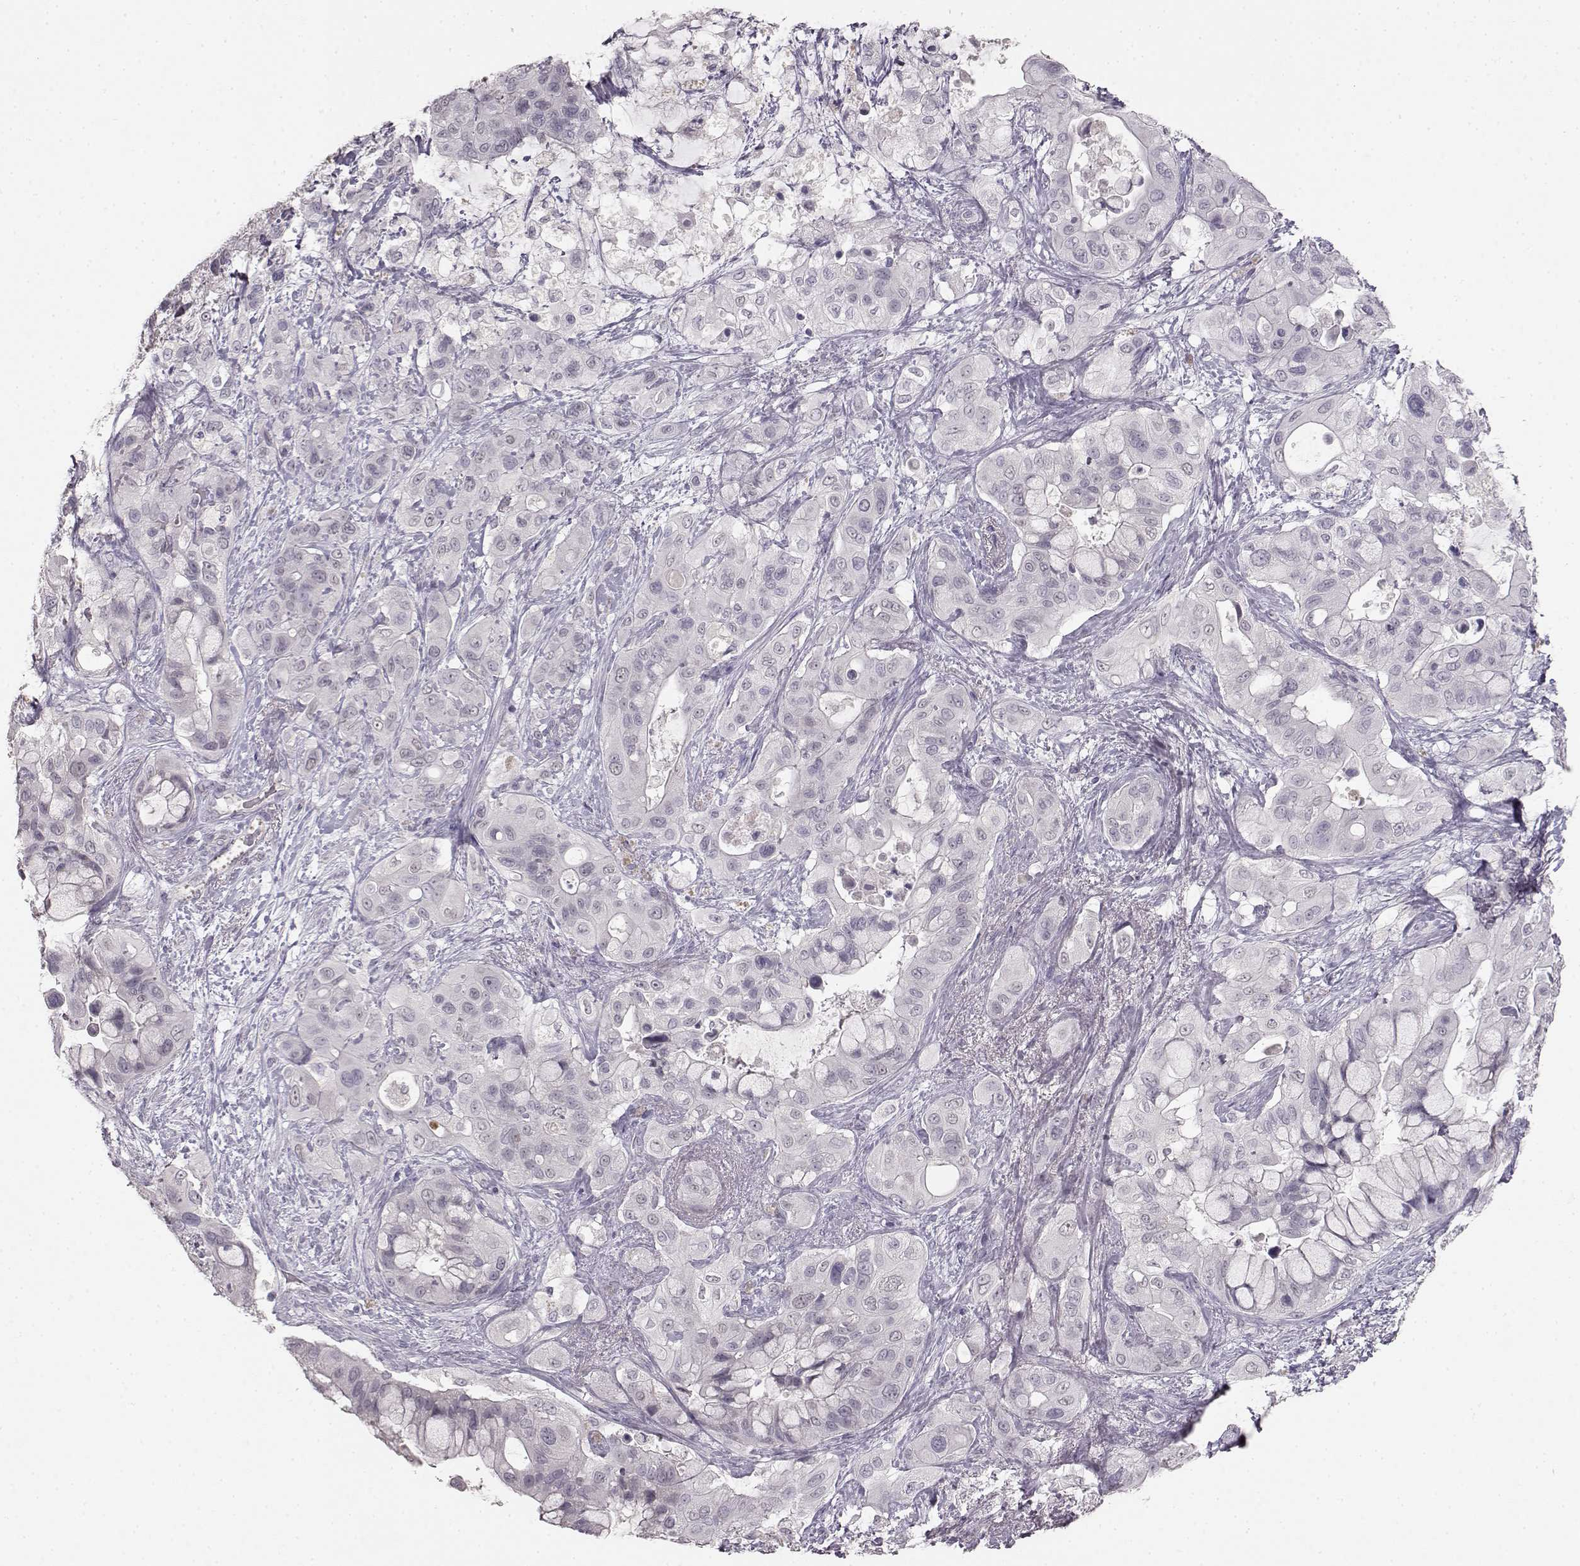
{"staining": {"intensity": "negative", "quantity": "none", "location": "none"}, "tissue": "pancreatic cancer", "cell_type": "Tumor cells", "image_type": "cancer", "snomed": [{"axis": "morphology", "description": "Adenocarcinoma, NOS"}, {"axis": "topography", "description": "Pancreas"}], "caption": "DAB (3,3'-diaminobenzidine) immunohistochemical staining of pancreatic cancer (adenocarcinoma) demonstrates no significant expression in tumor cells.", "gene": "BFSP2", "patient": {"sex": "male", "age": 71}}